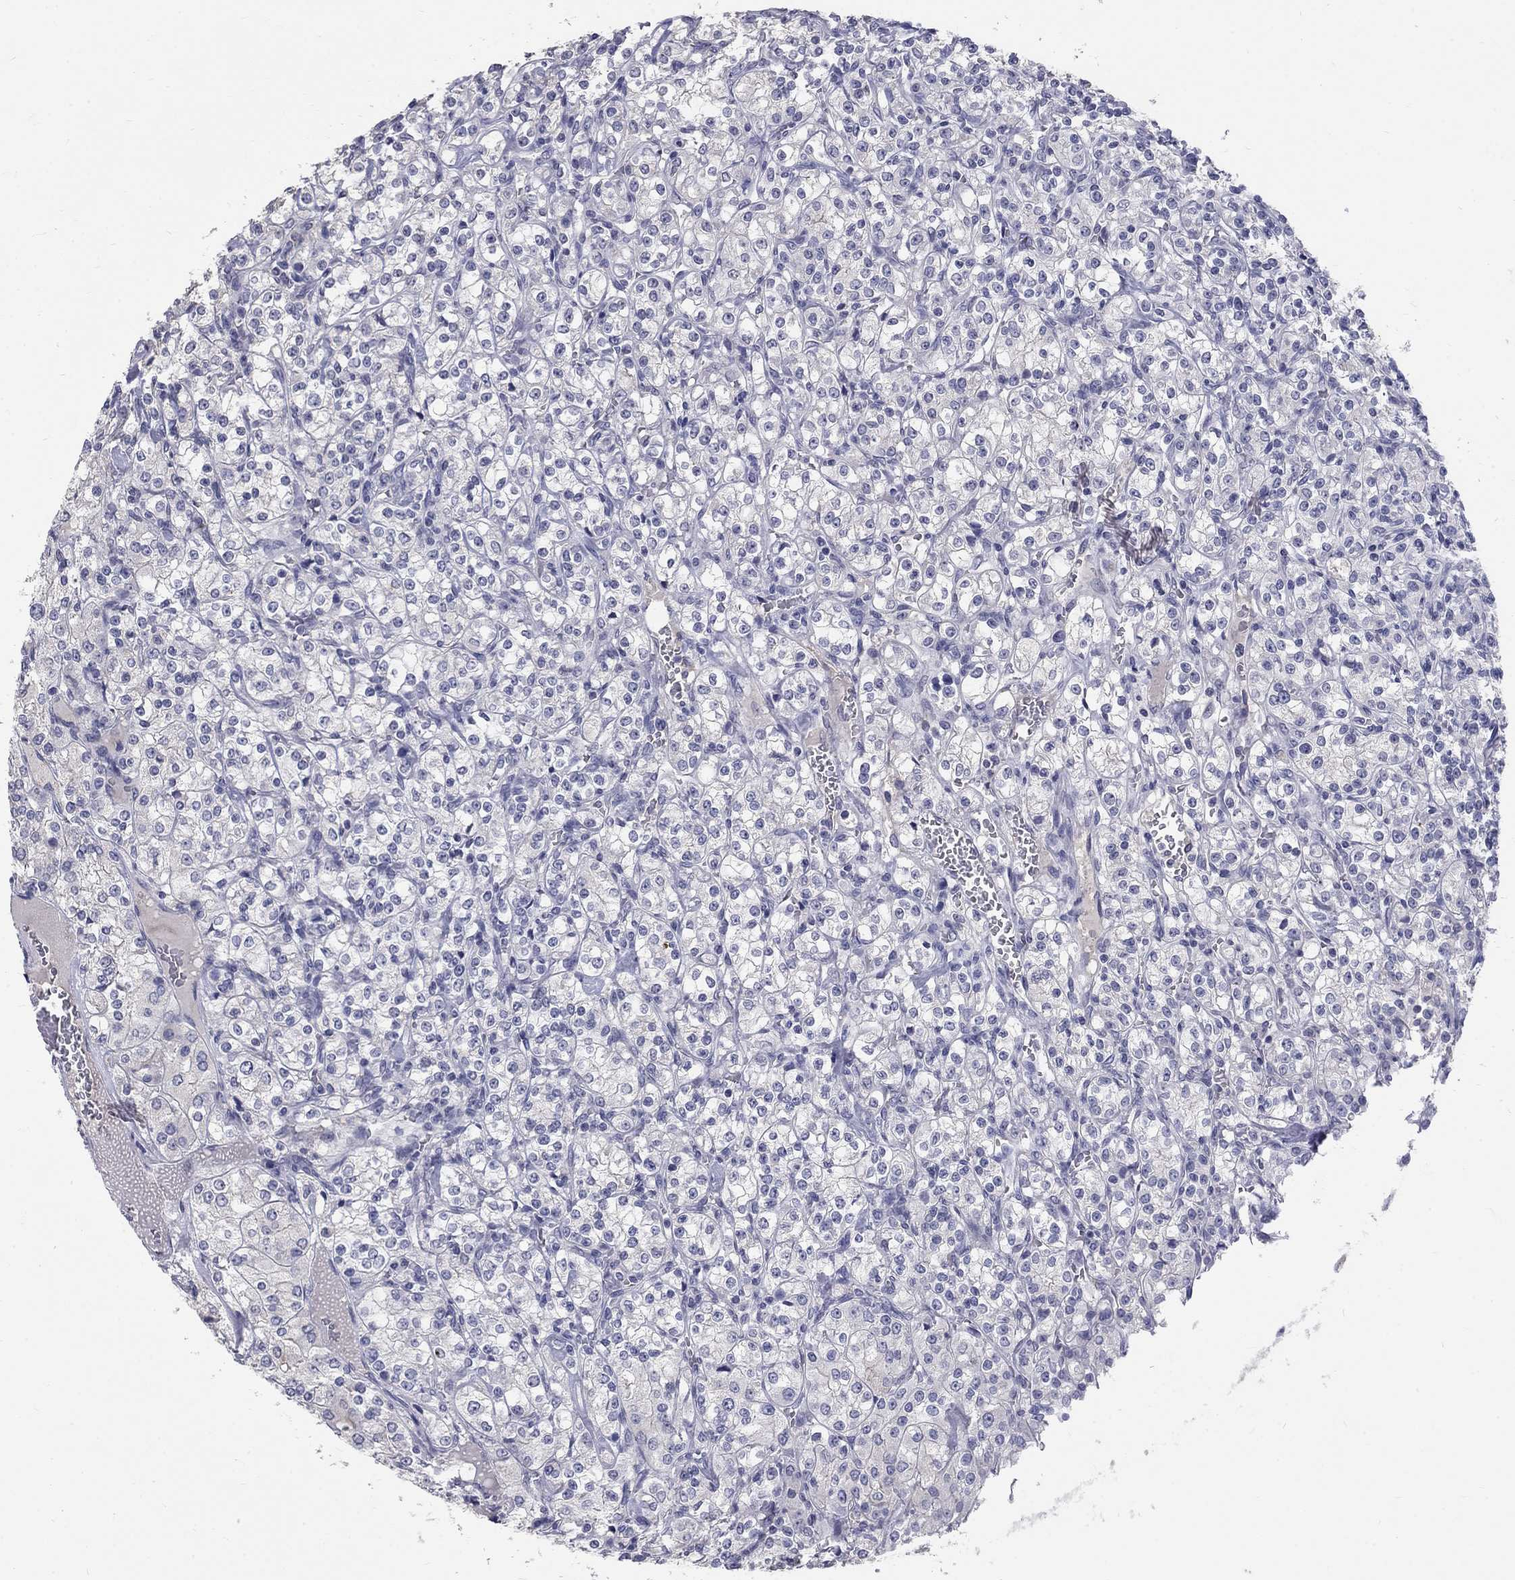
{"staining": {"intensity": "negative", "quantity": "none", "location": "none"}, "tissue": "renal cancer", "cell_type": "Tumor cells", "image_type": "cancer", "snomed": [{"axis": "morphology", "description": "Adenocarcinoma, NOS"}, {"axis": "topography", "description": "Kidney"}], "caption": "Human adenocarcinoma (renal) stained for a protein using IHC shows no staining in tumor cells.", "gene": "PTH1R", "patient": {"sex": "male", "age": 77}}